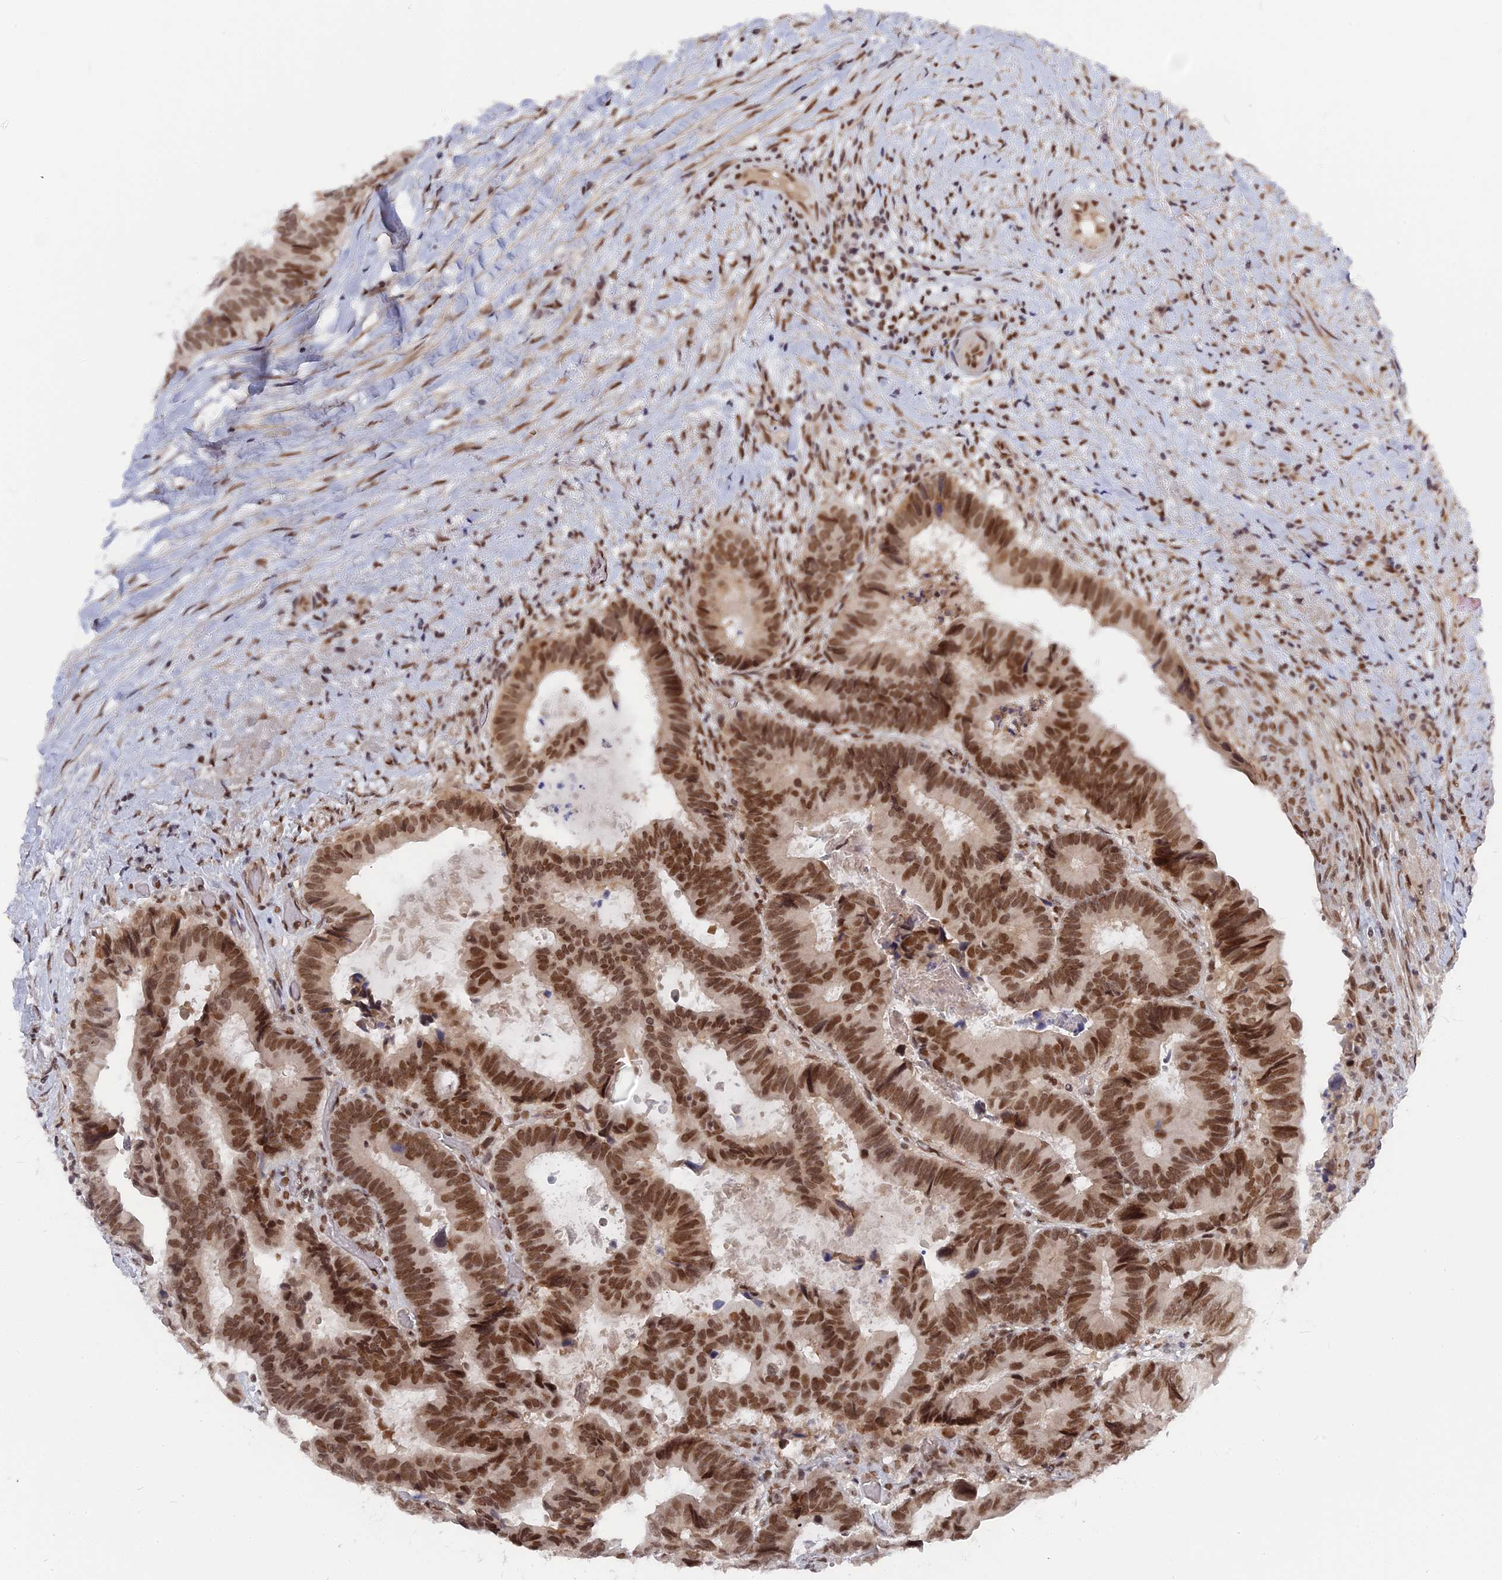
{"staining": {"intensity": "strong", "quantity": ">75%", "location": "nuclear"}, "tissue": "colorectal cancer", "cell_type": "Tumor cells", "image_type": "cancer", "snomed": [{"axis": "morphology", "description": "Adenocarcinoma, NOS"}, {"axis": "topography", "description": "Colon"}], "caption": "IHC (DAB (3,3'-diaminobenzidine)) staining of human adenocarcinoma (colorectal) displays strong nuclear protein expression in approximately >75% of tumor cells.", "gene": "CCDC85A", "patient": {"sex": "male", "age": 85}}